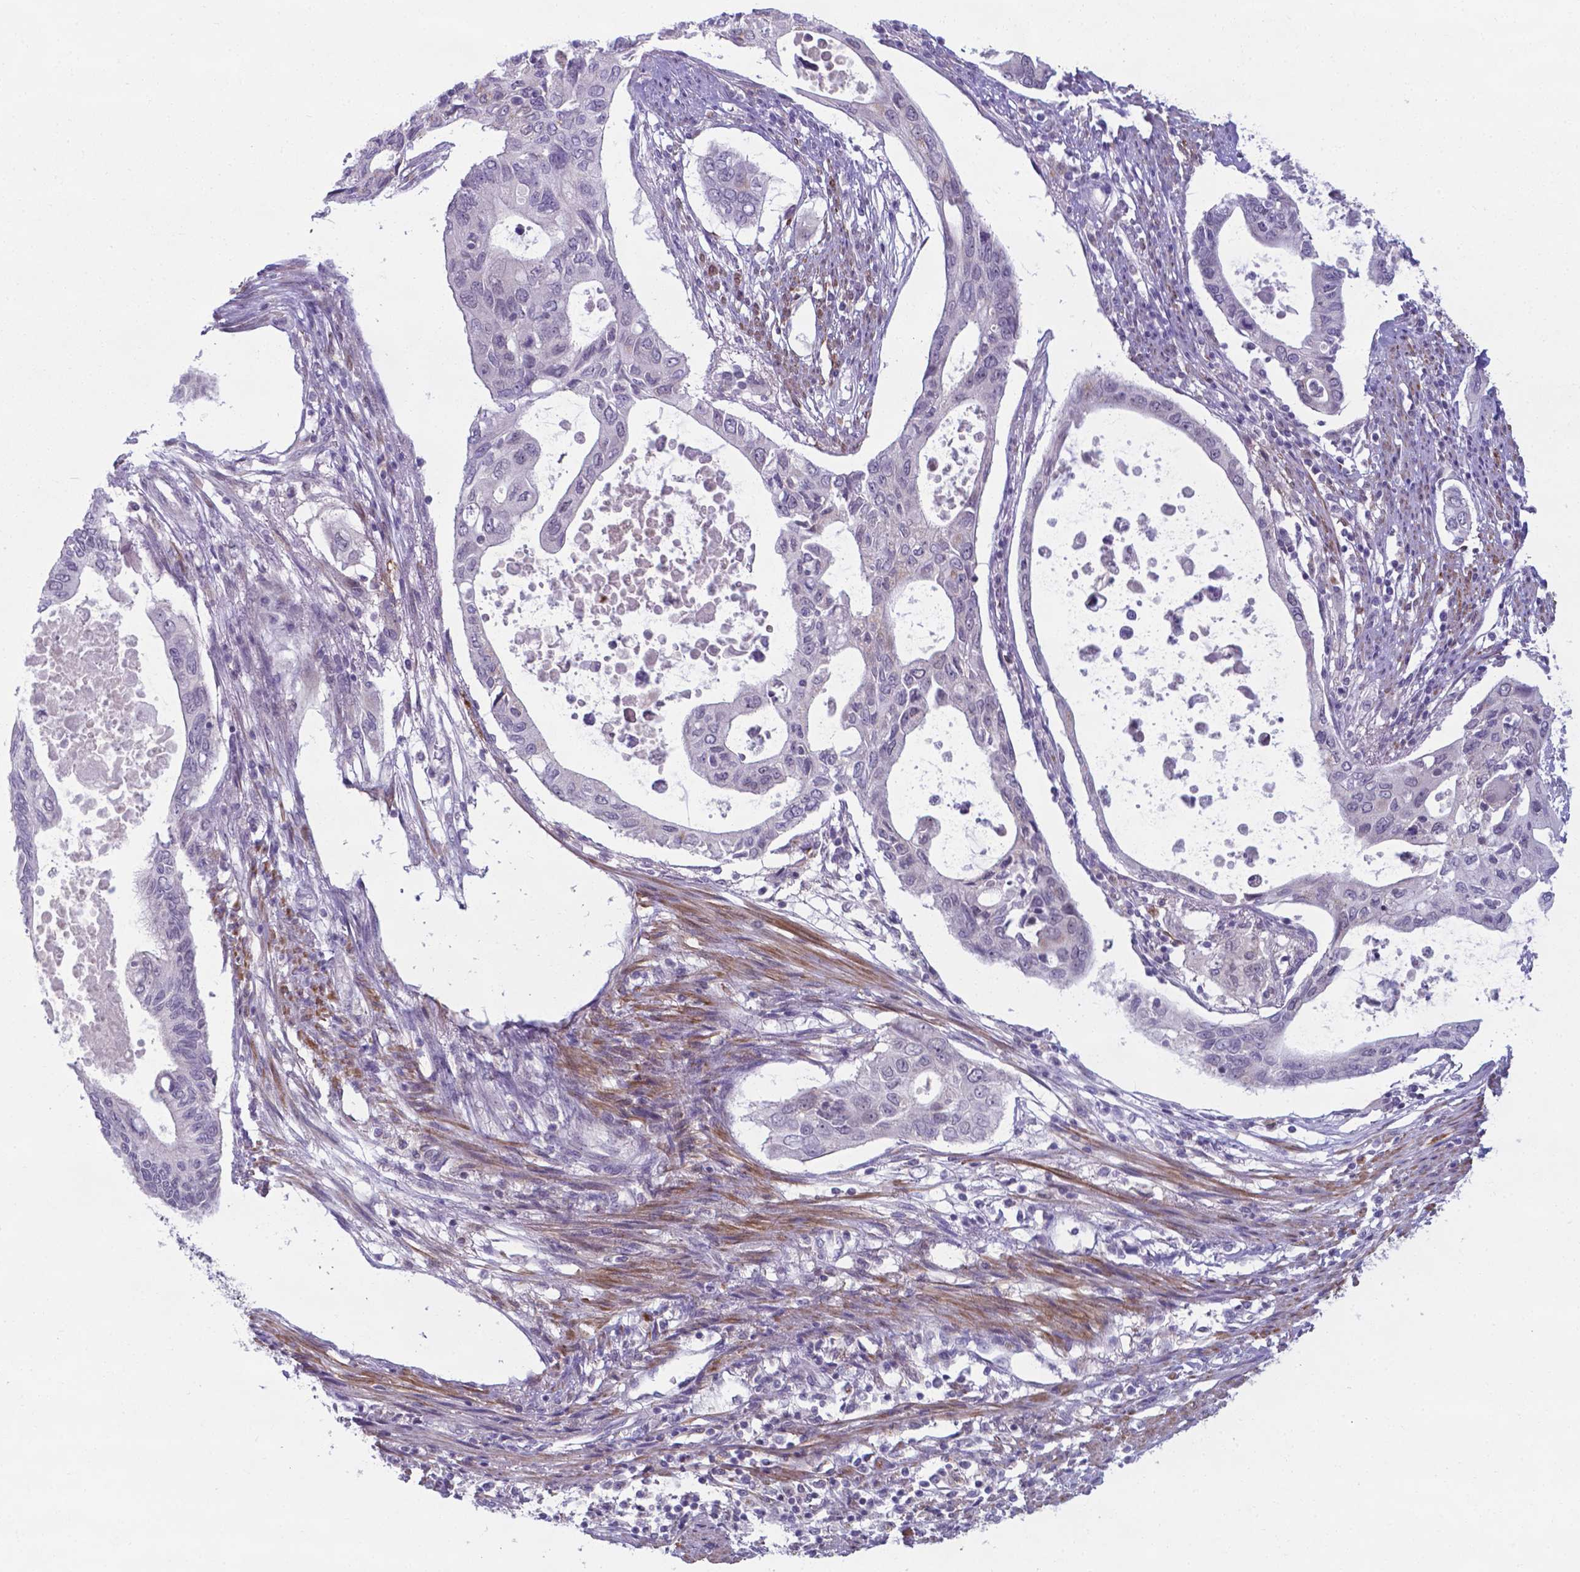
{"staining": {"intensity": "negative", "quantity": "none", "location": "none"}, "tissue": "pancreatic cancer", "cell_type": "Tumor cells", "image_type": "cancer", "snomed": [{"axis": "morphology", "description": "Adenocarcinoma, NOS"}, {"axis": "topography", "description": "Pancreas"}], "caption": "Human pancreatic cancer stained for a protein using immunohistochemistry shows no positivity in tumor cells.", "gene": "AP5B1", "patient": {"sex": "female", "age": 63}}